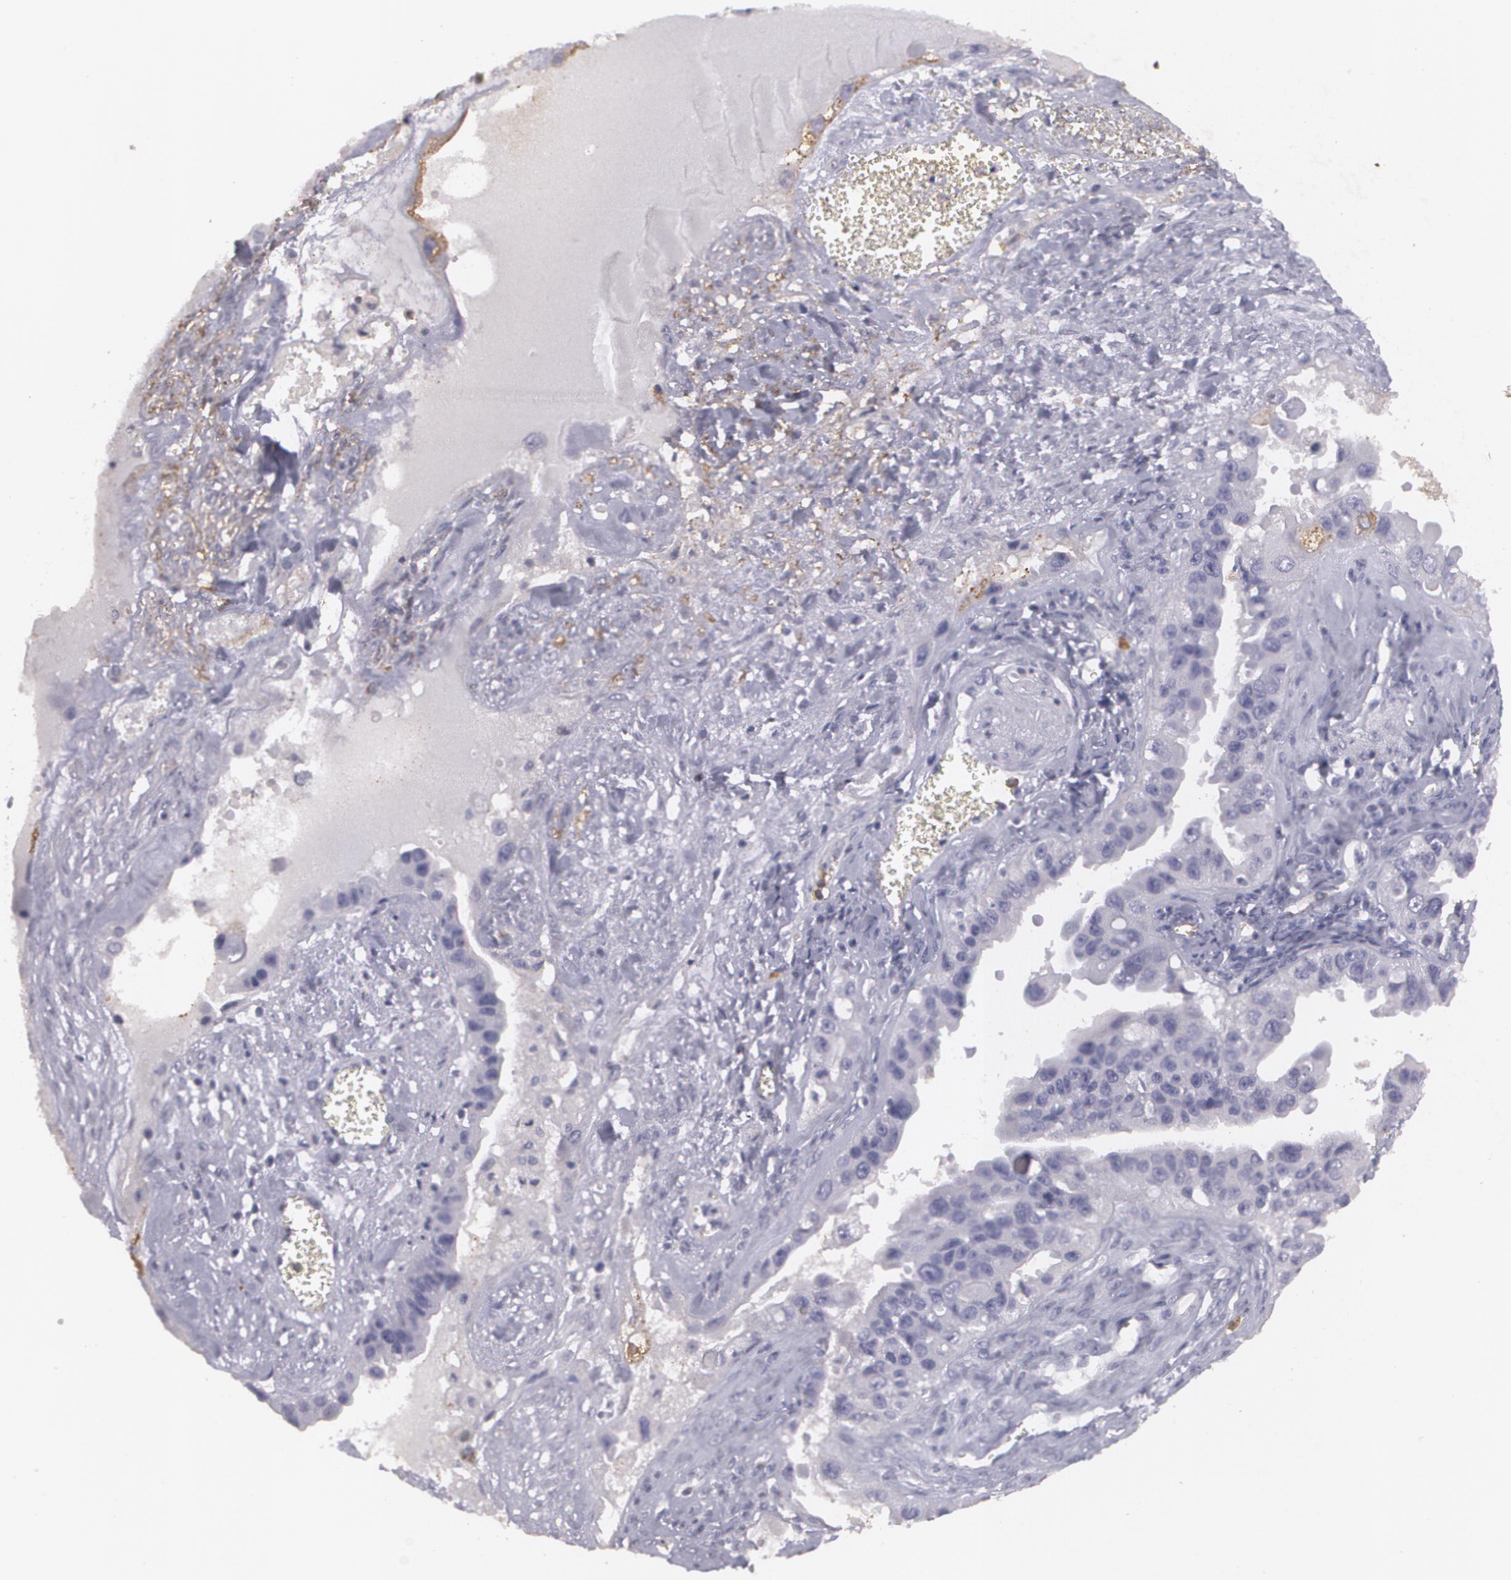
{"staining": {"intensity": "negative", "quantity": "none", "location": "none"}, "tissue": "ovarian cancer", "cell_type": "Tumor cells", "image_type": "cancer", "snomed": [{"axis": "morphology", "description": "Carcinoma, endometroid"}, {"axis": "topography", "description": "Ovary"}], "caption": "High power microscopy histopathology image of an IHC image of ovarian cancer (endometroid carcinoma), revealing no significant expression in tumor cells.", "gene": "KCNA4", "patient": {"sex": "female", "age": 85}}